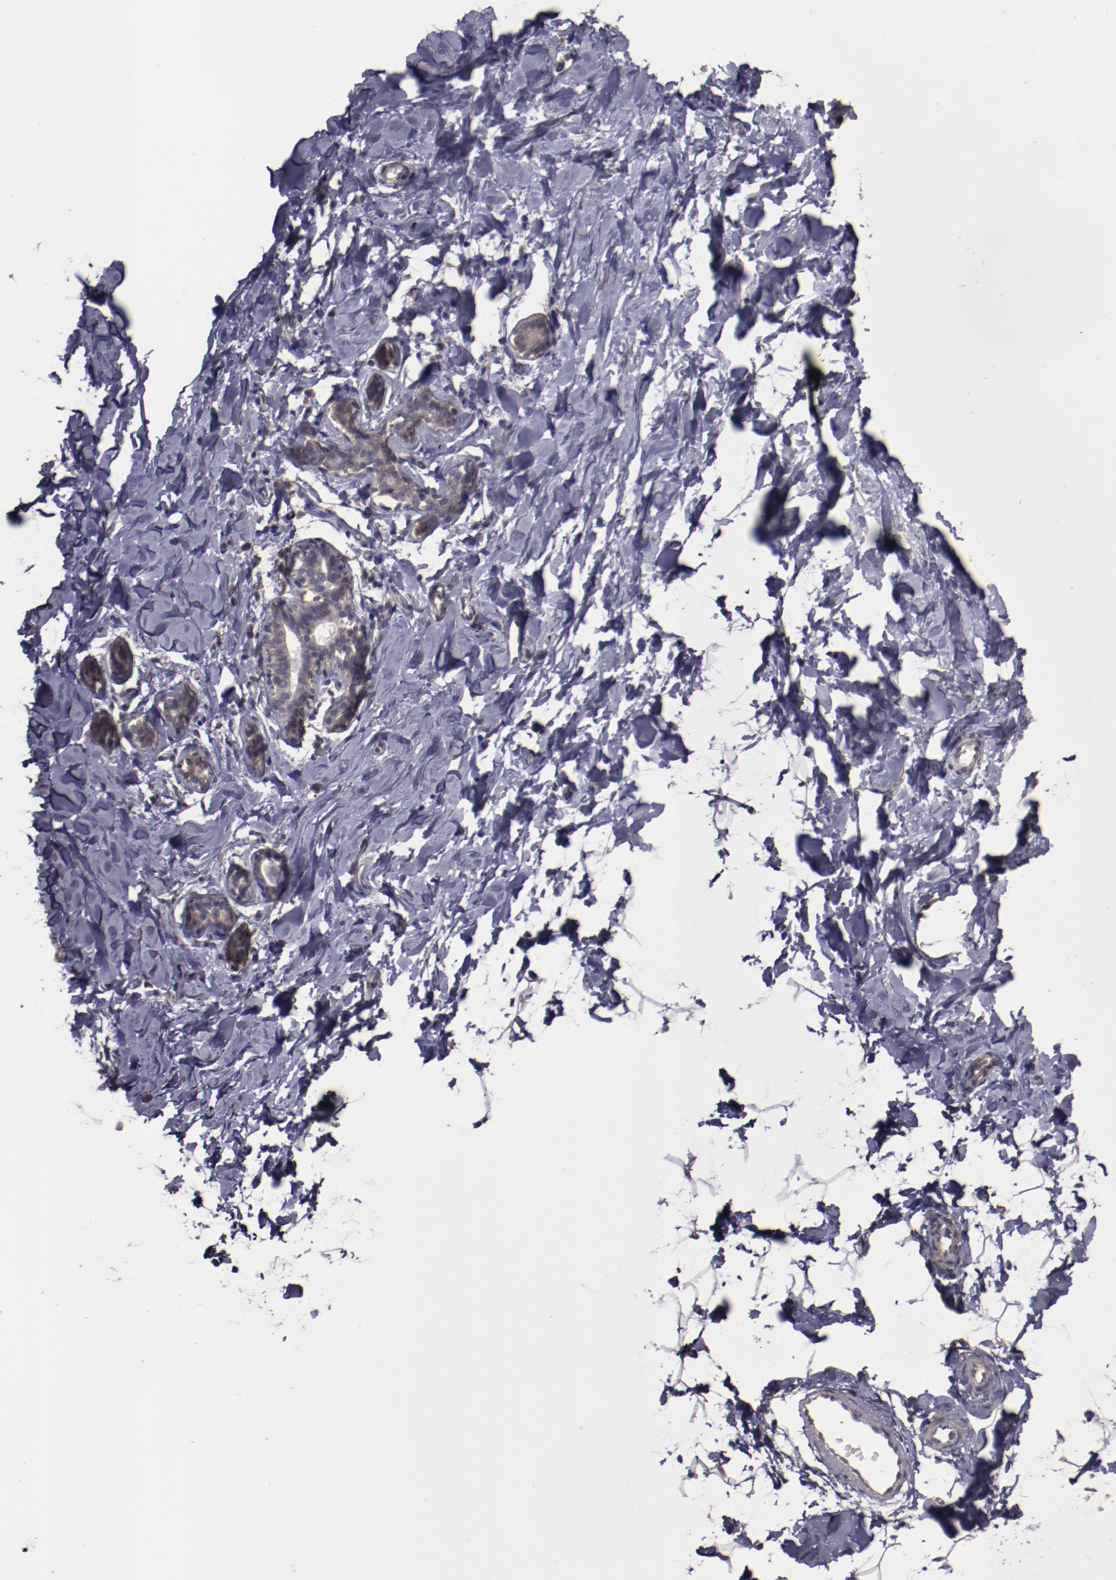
{"staining": {"intensity": "negative", "quantity": "none", "location": "none"}, "tissue": "breast", "cell_type": "Adipocytes", "image_type": "normal", "snomed": [{"axis": "morphology", "description": "Normal tissue, NOS"}, {"axis": "topography", "description": "Breast"}], "caption": "Breast stained for a protein using immunohistochemistry (IHC) displays no staining adipocytes.", "gene": "FAT1", "patient": {"sex": "female", "age": 23}}